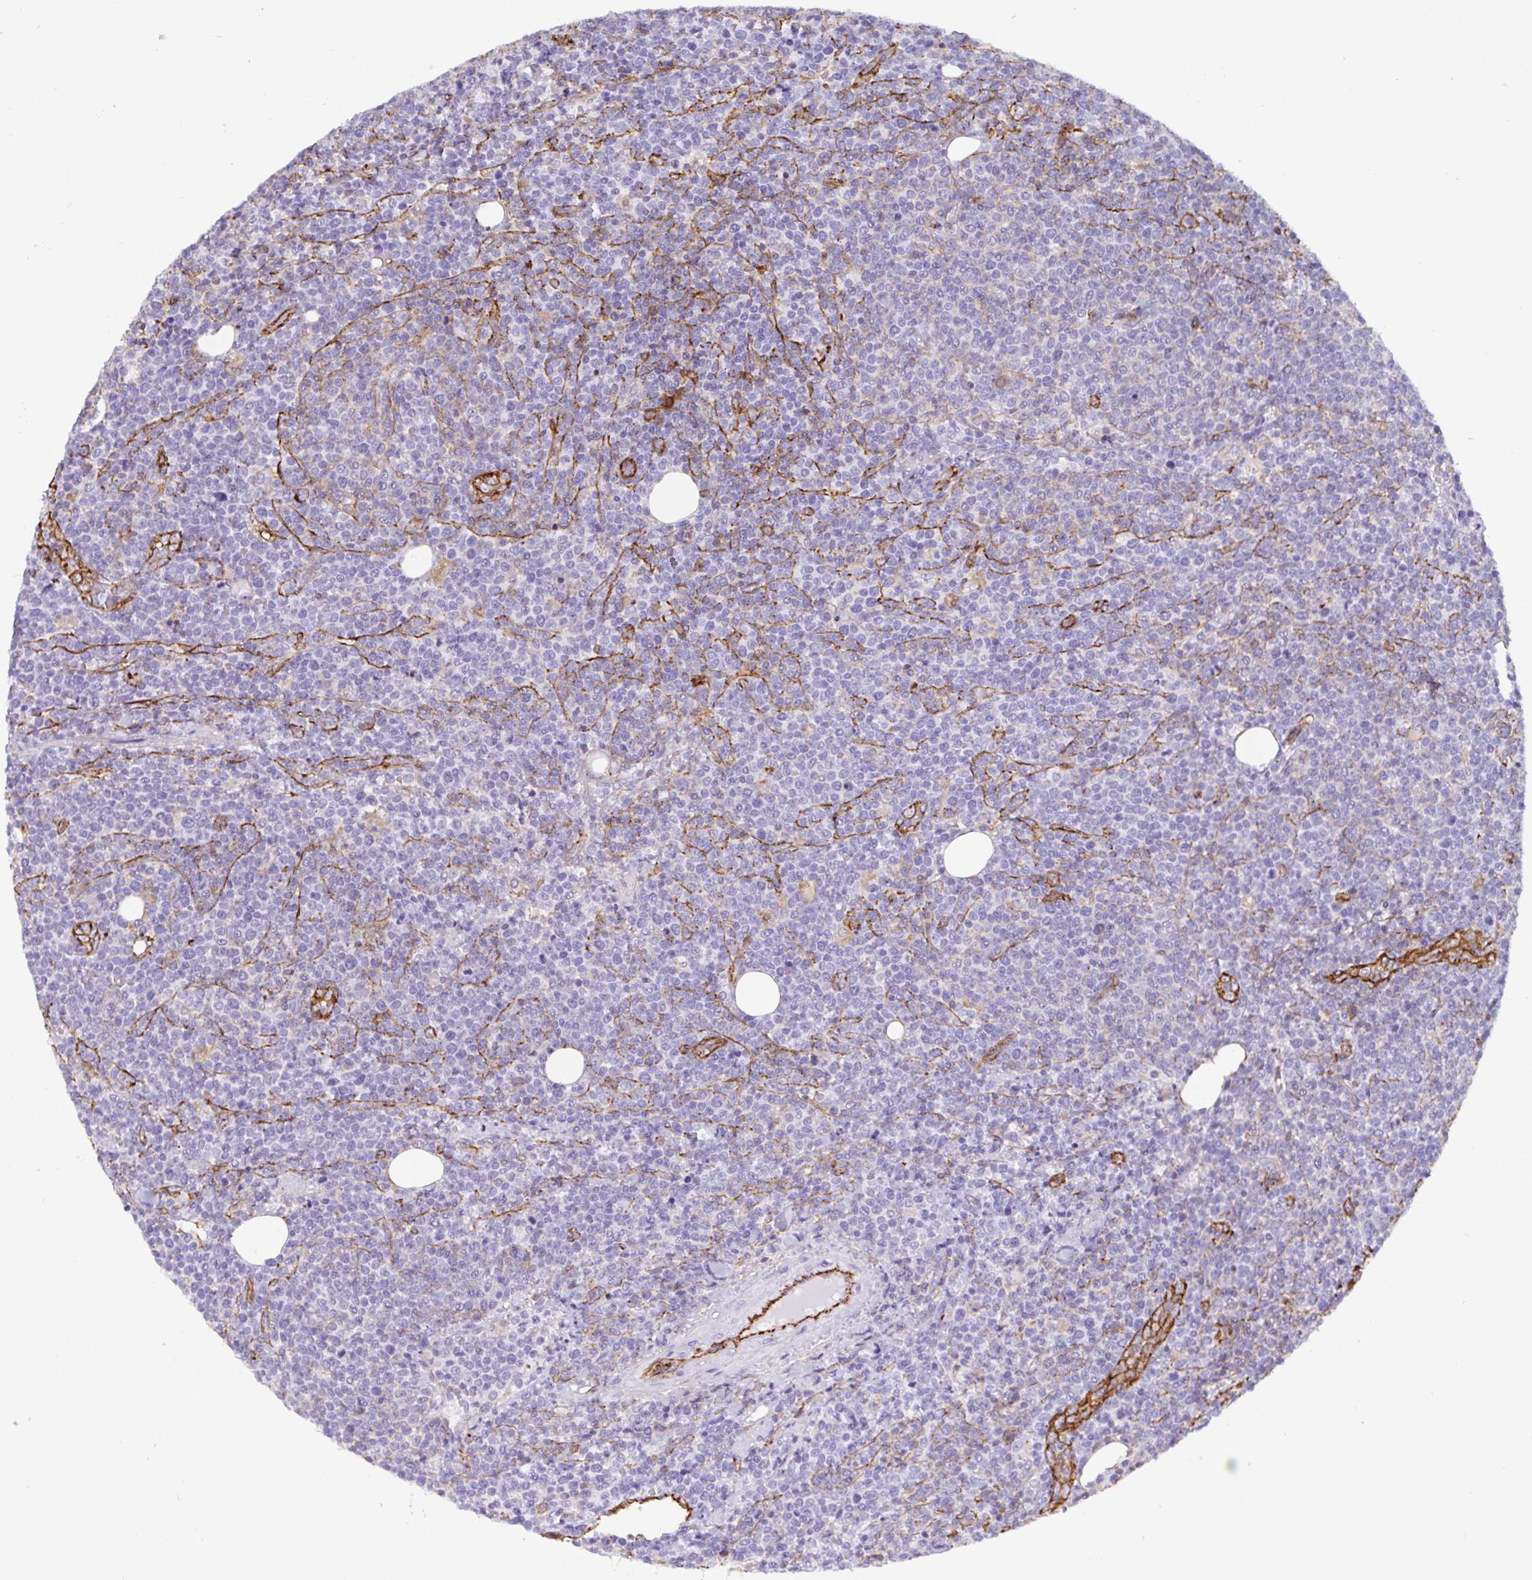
{"staining": {"intensity": "negative", "quantity": "none", "location": "none"}, "tissue": "lymphoma", "cell_type": "Tumor cells", "image_type": "cancer", "snomed": [{"axis": "morphology", "description": "Malignant lymphoma, non-Hodgkin's type, High grade"}, {"axis": "topography", "description": "Lymph node"}], "caption": "This is an immunohistochemistry (IHC) histopathology image of lymphoma. There is no expression in tumor cells.", "gene": "LIMA1", "patient": {"sex": "male", "age": 61}}